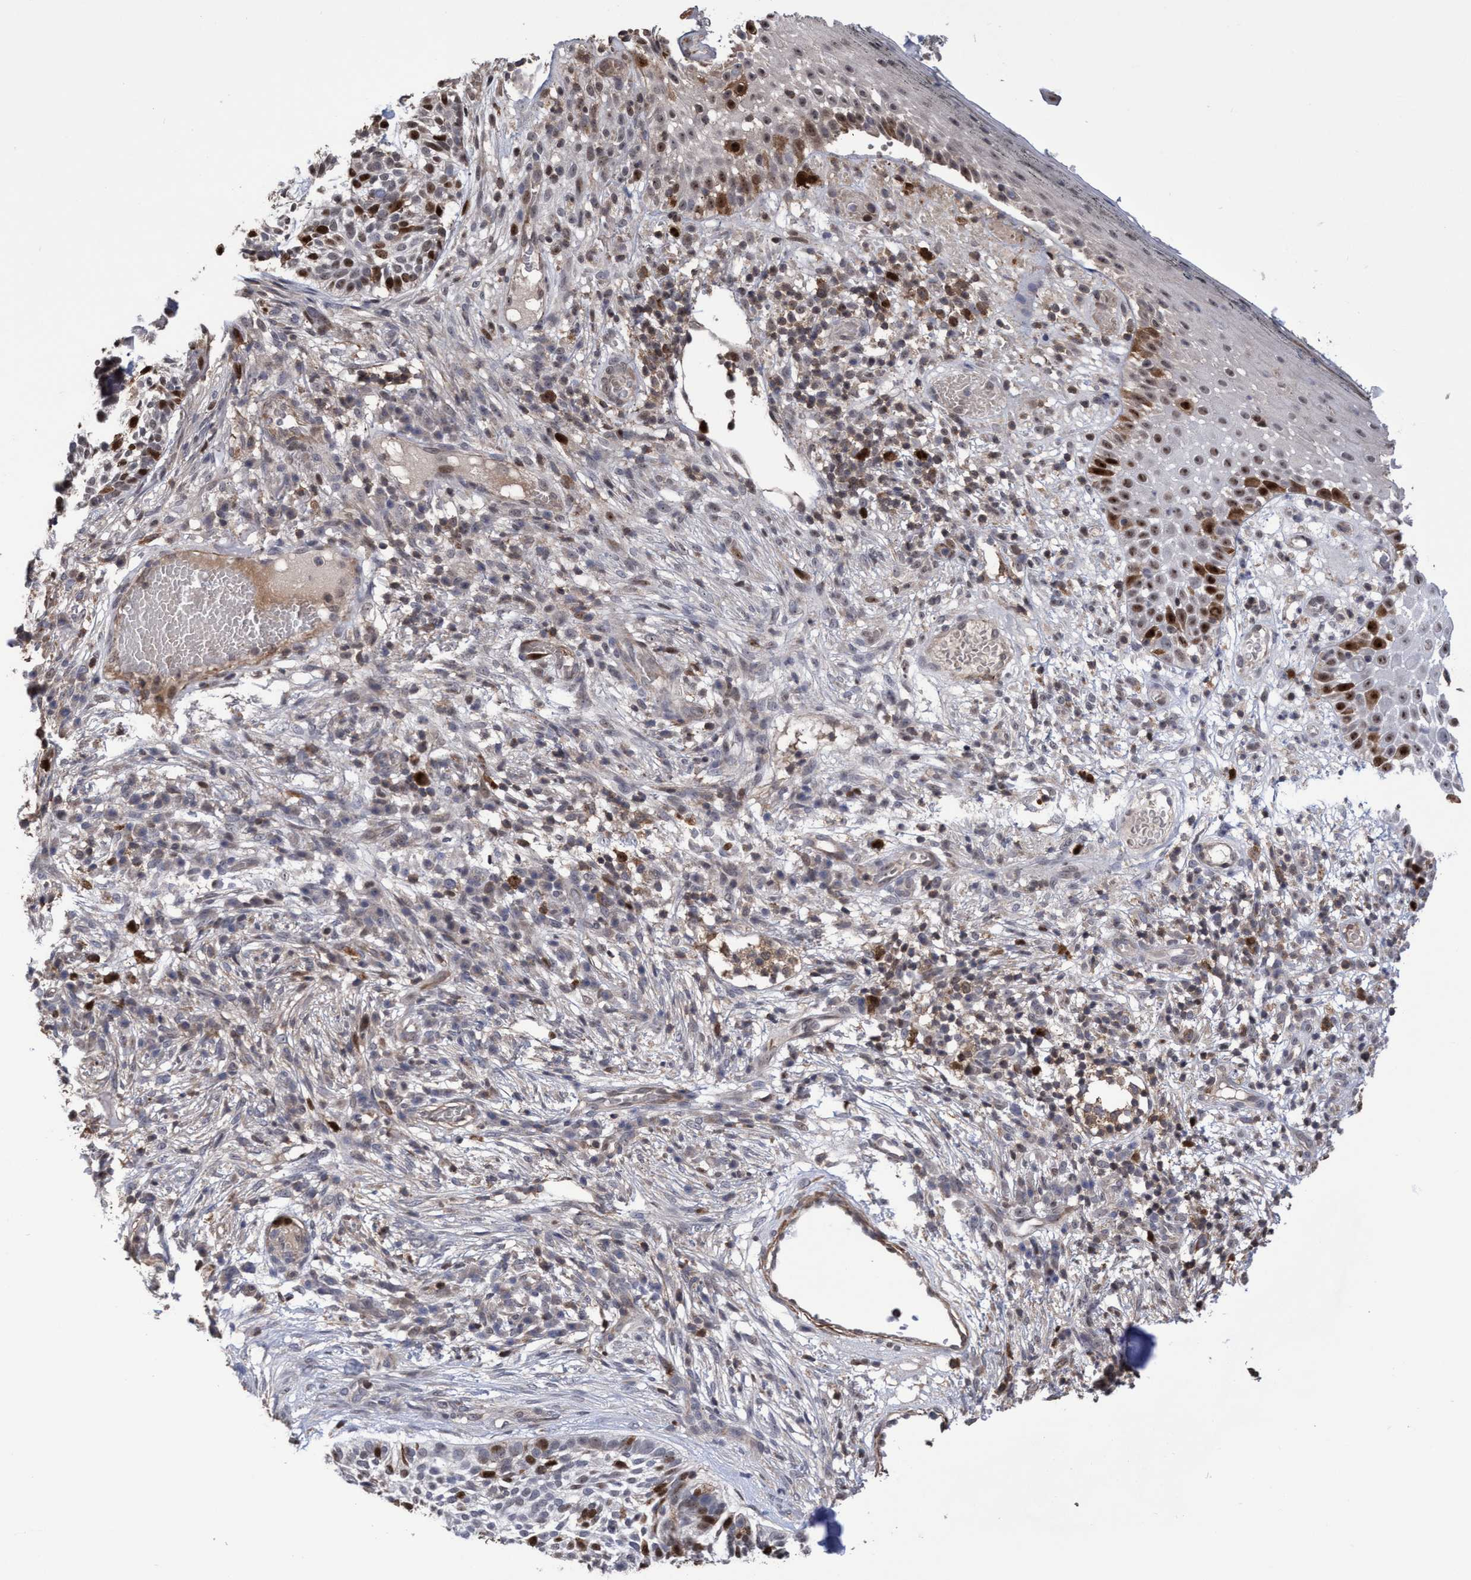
{"staining": {"intensity": "strong", "quantity": "<25%", "location": "nuclear"}, "tissue": "skin cancer", "cell_type": "Tumor cells", "image_type": "cancer", "snomed": [{"axis": "morphology", "description": "Basal cell carcinoma"}, {"axis": "topography", "description": "Skin"}], "caption": "Strong nuclear protein positivity is present in about <25% of tumor cells in skin cancer (basal cell carcinoma).", "gene": "SLBP", "patient": {"sex": "female", "age": 64}}